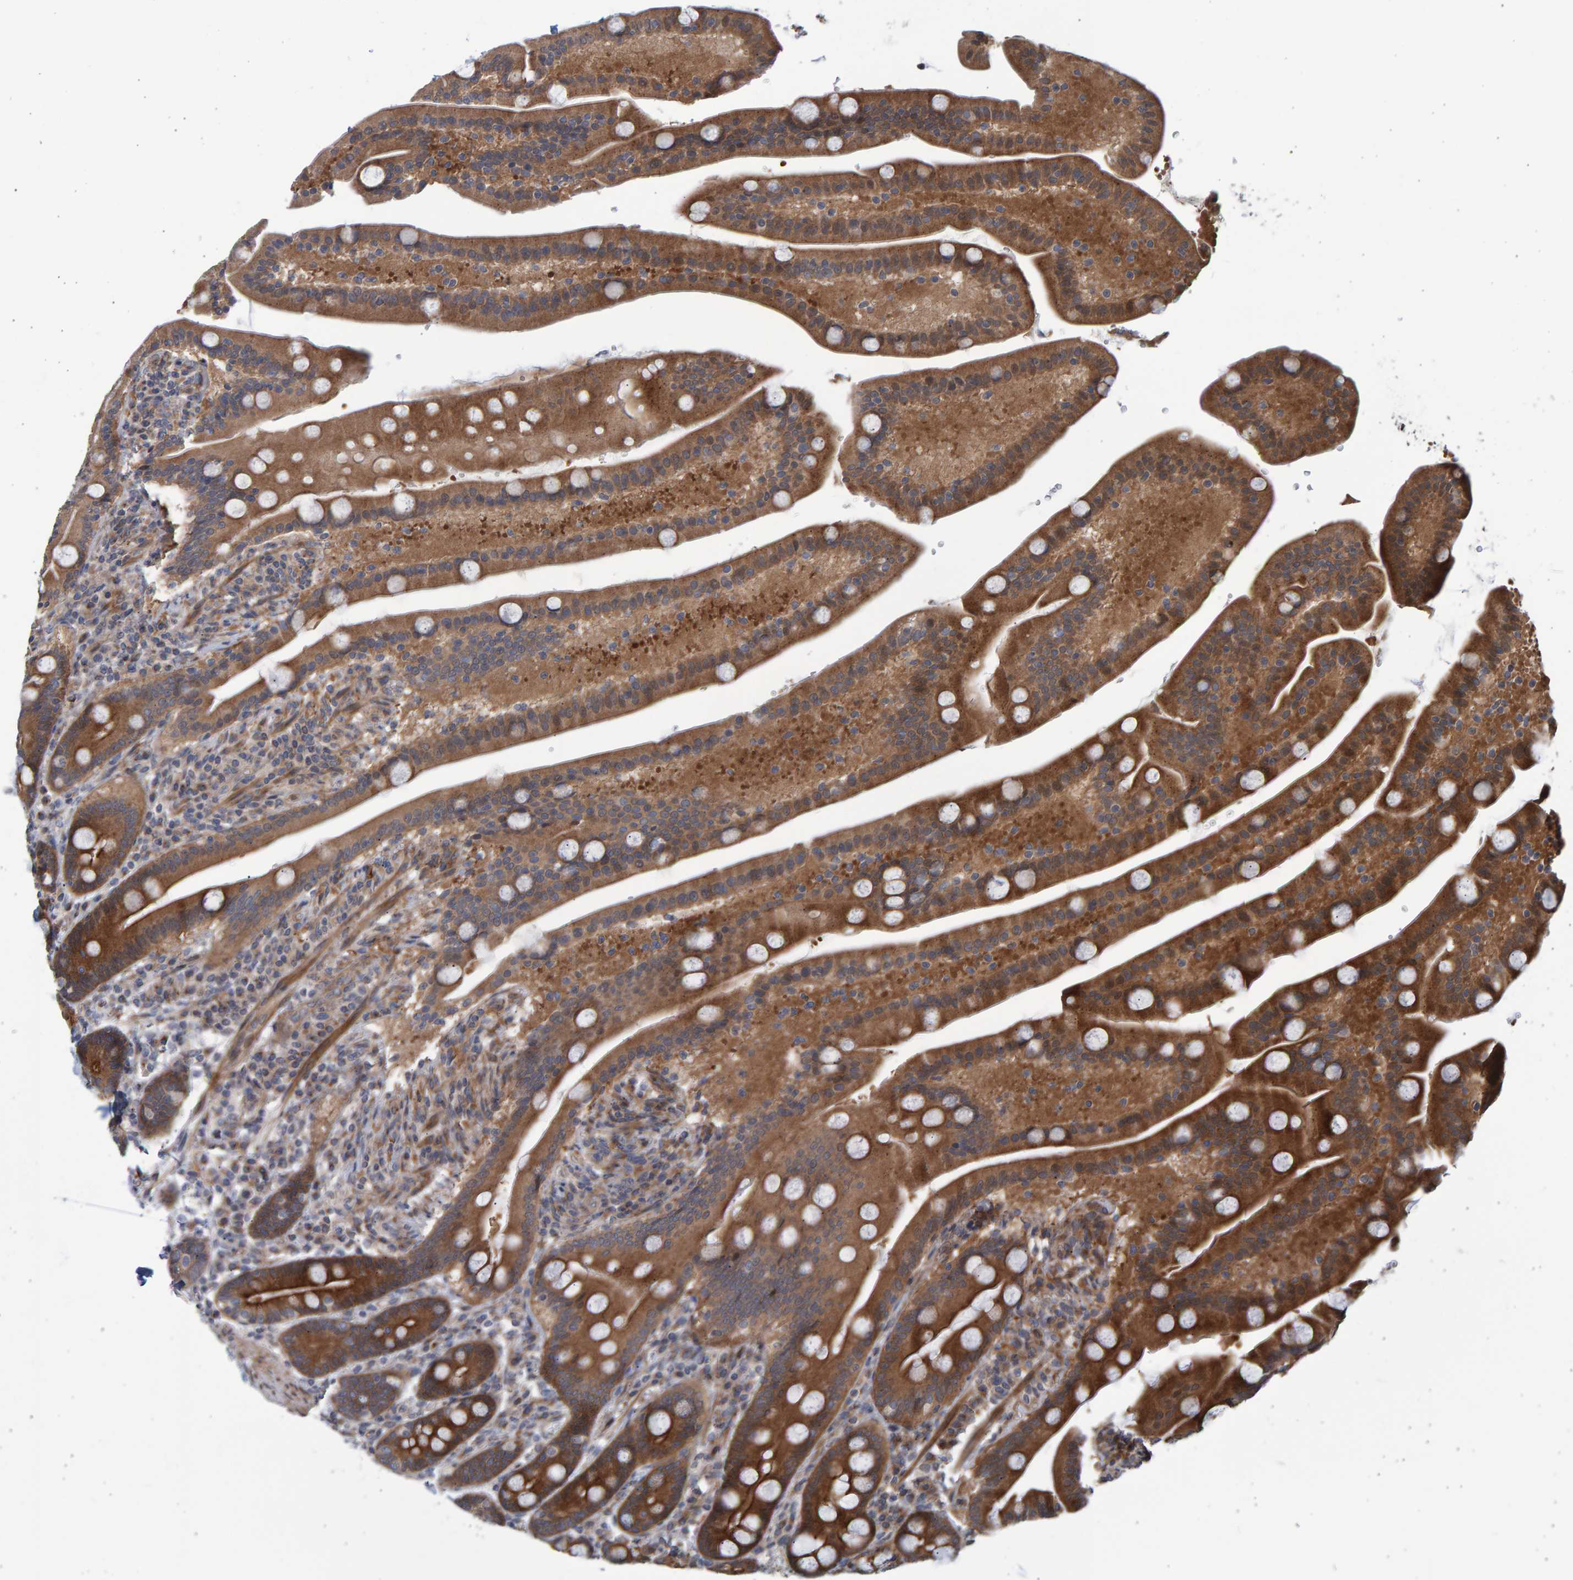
{"staining": {"intensity": "strong", "quantity": ">75%", "location": "cytoplasmic/membranous"}, "tissue": "duodenum", "cell_type": "Glandular cells", "image_type": "normal", "snomed": [{"axis": "morphology", "description": "Normal tissue, NOS"}, {"axis": "topography", "description": "Duodenum"}], "caption": "This histopathology image reveals immunohistochemistry staining of normal human duodenum, with high strong cytoplasmic/membranous expression in about >75% of glandular cells.", "gene": "LRBA", "patient": {"sex": "male", "age": 54}}